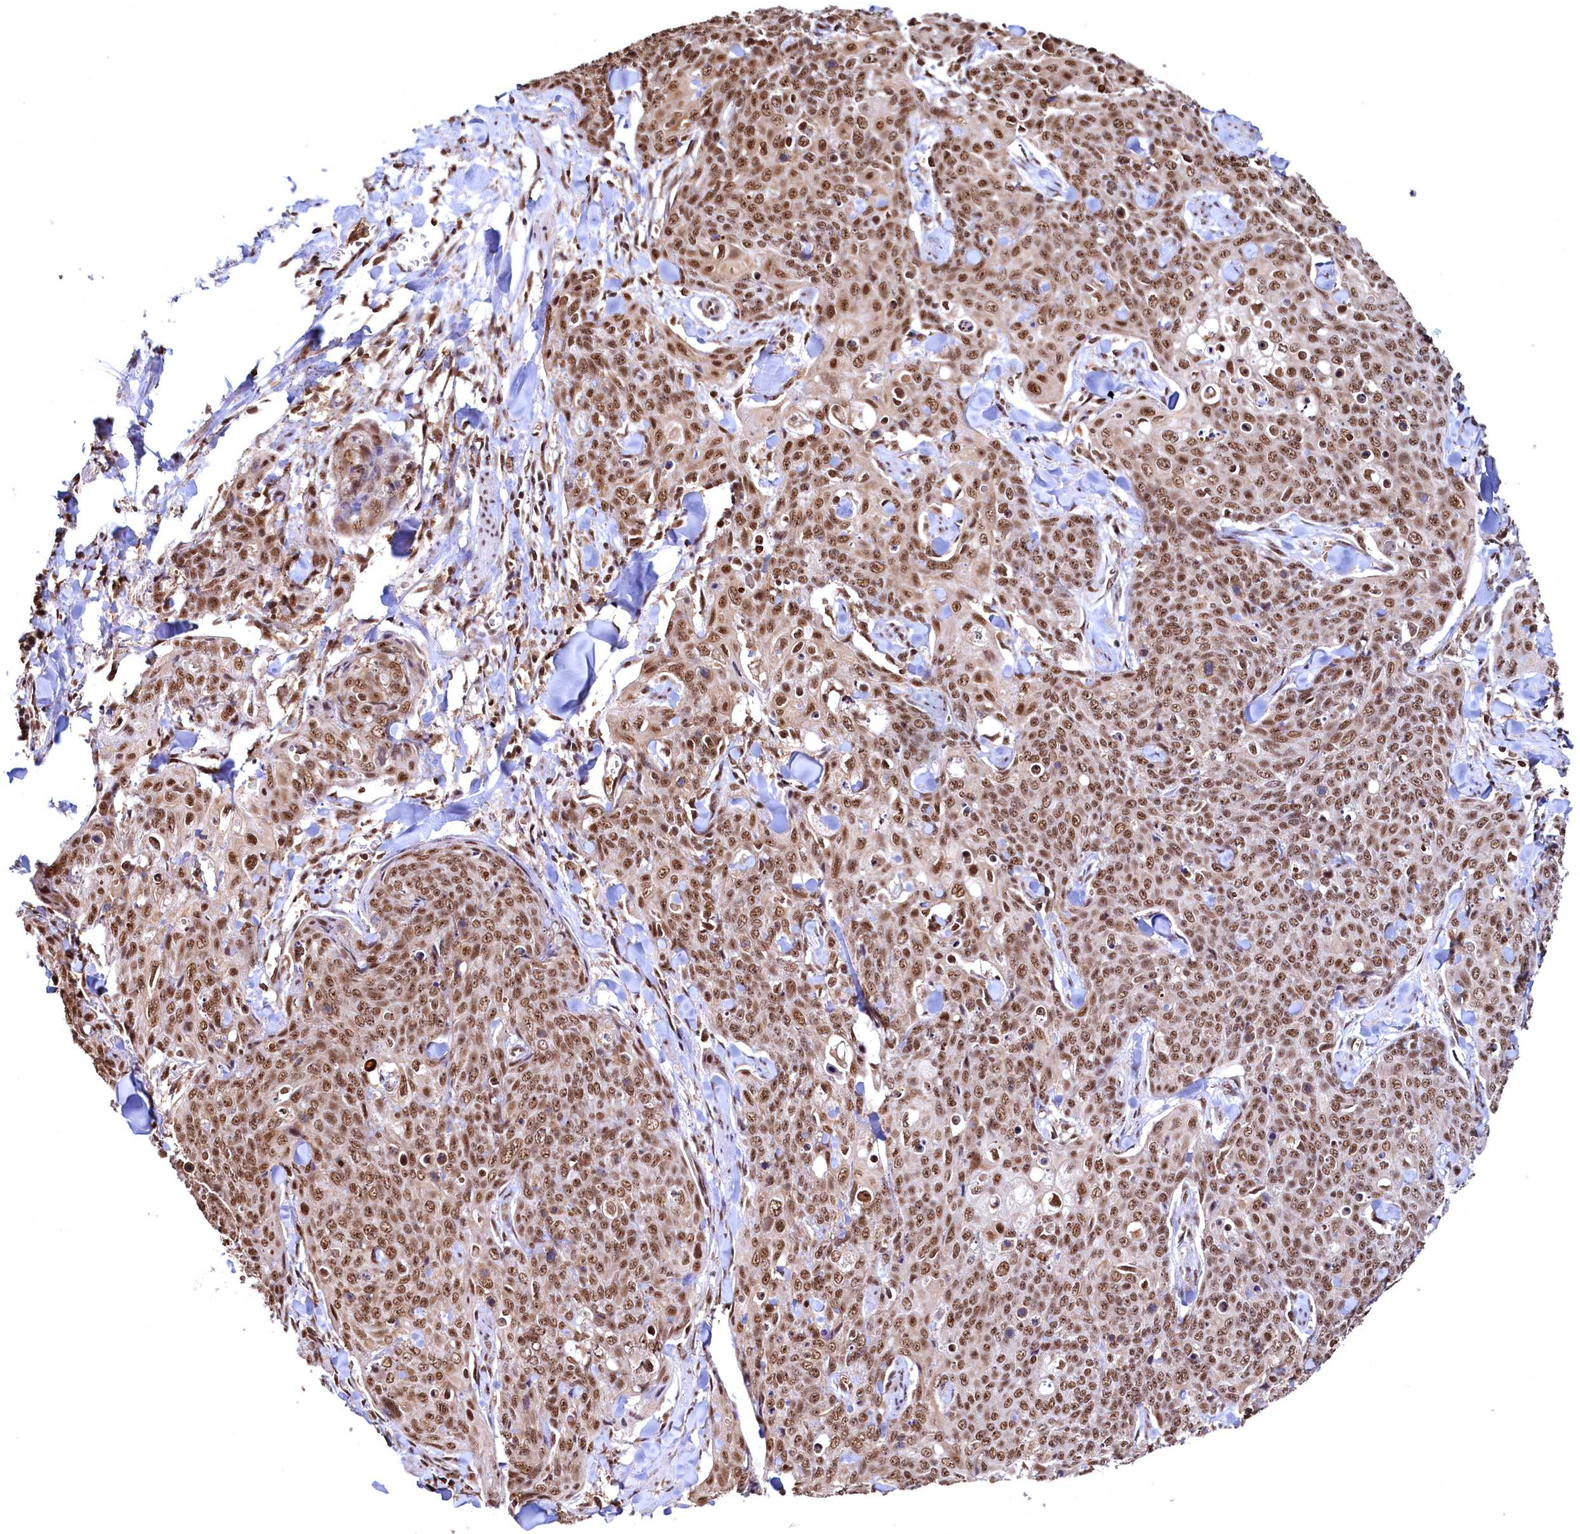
{"staining": {"intensity": "strong", "quantity": ">75%", "location": "cytoplasmic/membranous,nuclear"}, "tissue": "skin cancer", "cell_type": "Tumor cells", "image_type": "cancer", "snomed": [{"axis": "morphology", "description": "Squamous cell carcinoma, NOS"}, {"axis": "topography", "description": "Skin"}, {"axis": "topography", "description": "Vulva"}], "caption": "Immunohistochemistry (IHC) (DAB (3,3'-diaminobenzidine)) staining of skin squamous cell carcinoma displays strong cytoplasmic/membranous and nuclear protein staining in approximately >75% of tumor cells.", "gene": "RSRC2", "patient": {"sex": "female", "age": 85}}